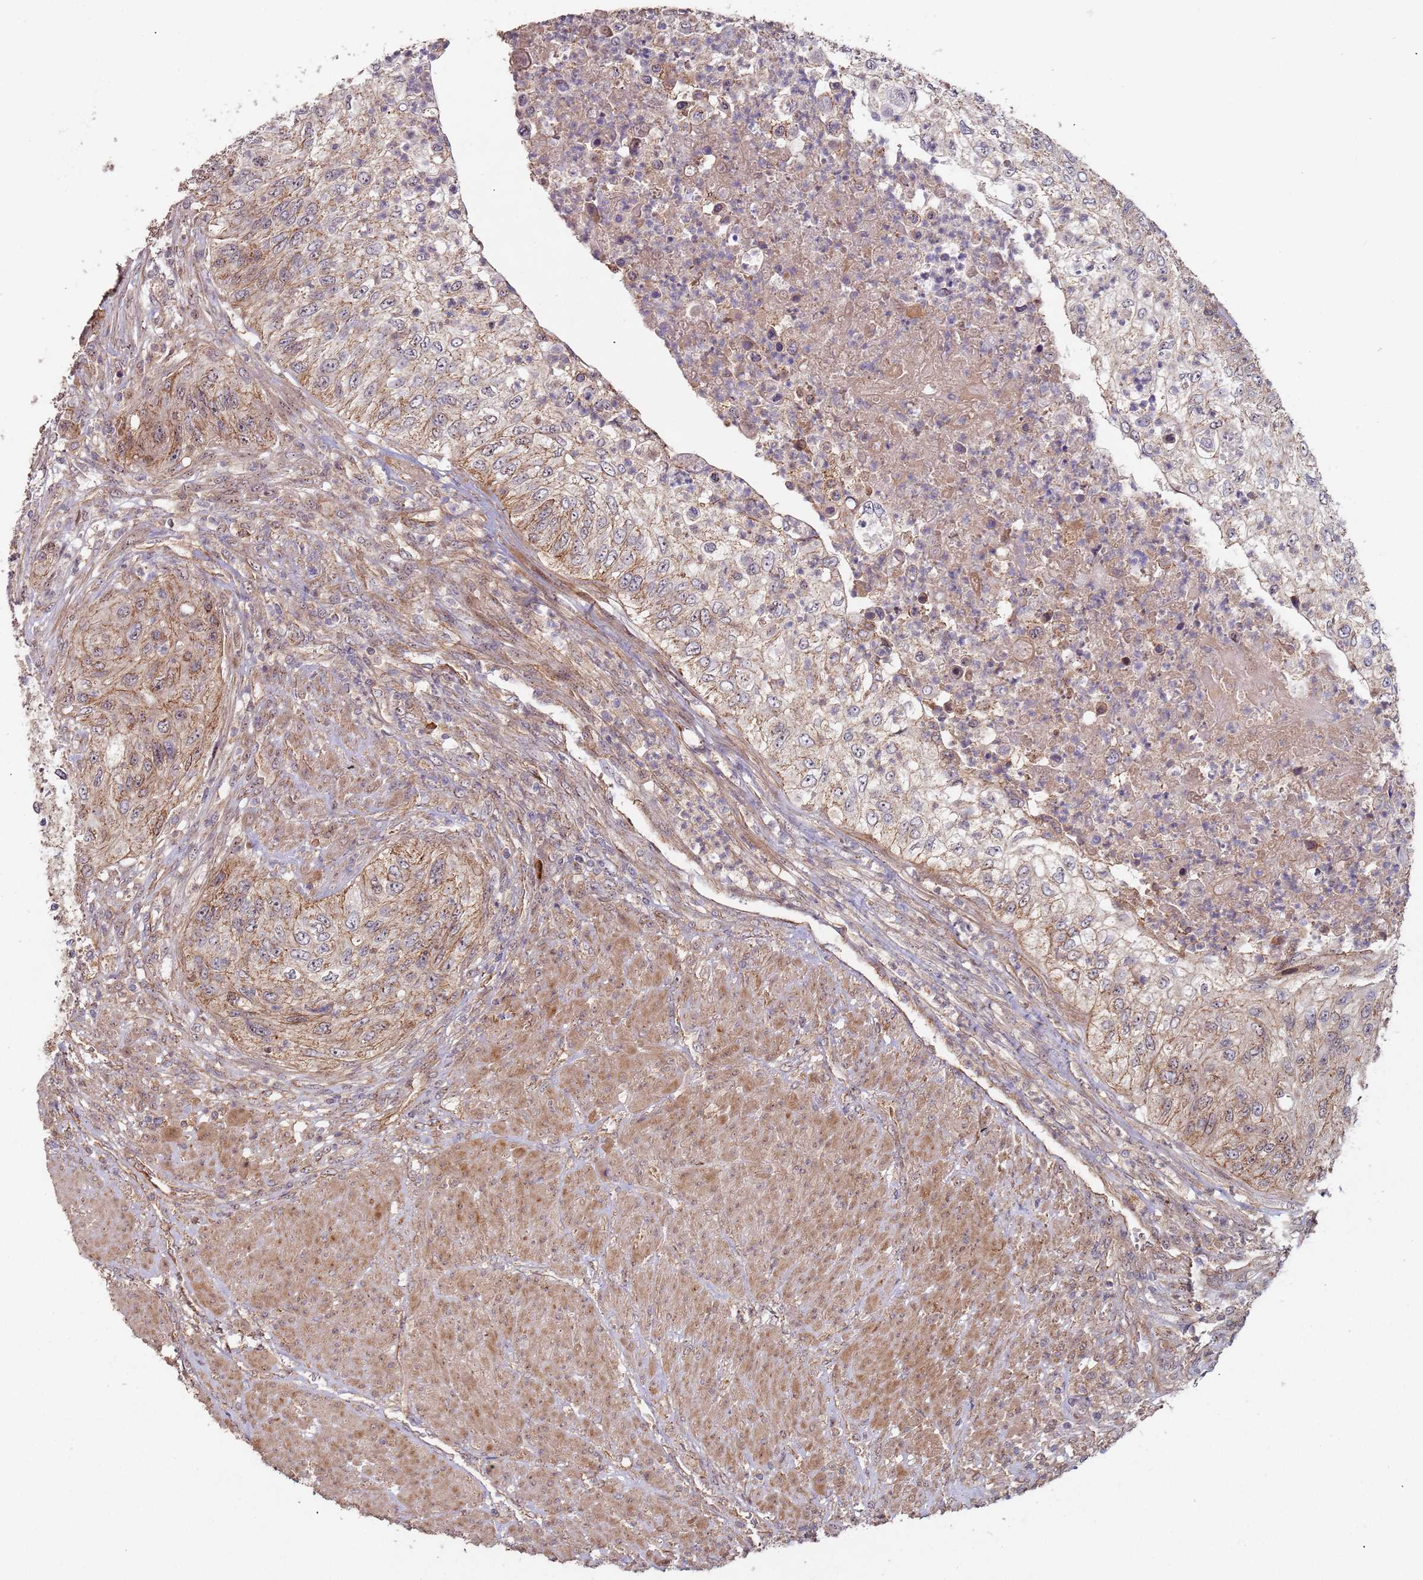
{"staining": {"intensity": "moderate", "quantity": "25%-75%", "location": "cytoplasmic/membranous"}, "tissue": "urothelial cancer", "cell_type": "Tumor cells", "image_type": "cancer", "snomed": [{"axis": "morphology", "description": "Urothelial carcinoma, High grade"}, {"axis": "topography", "description": "Urinary bladder"}], "caption": "Immunohistochemical staining of urothelial cancer reveals medium levels of moderate cytoplasmic/membranous protein positivity in about 25%-75% of tumor cells. (DAB IHC with brightfield microscopy, high magnification).", "gene": "KANSL1L", "patient": {"sex": "female", "age": 60}}